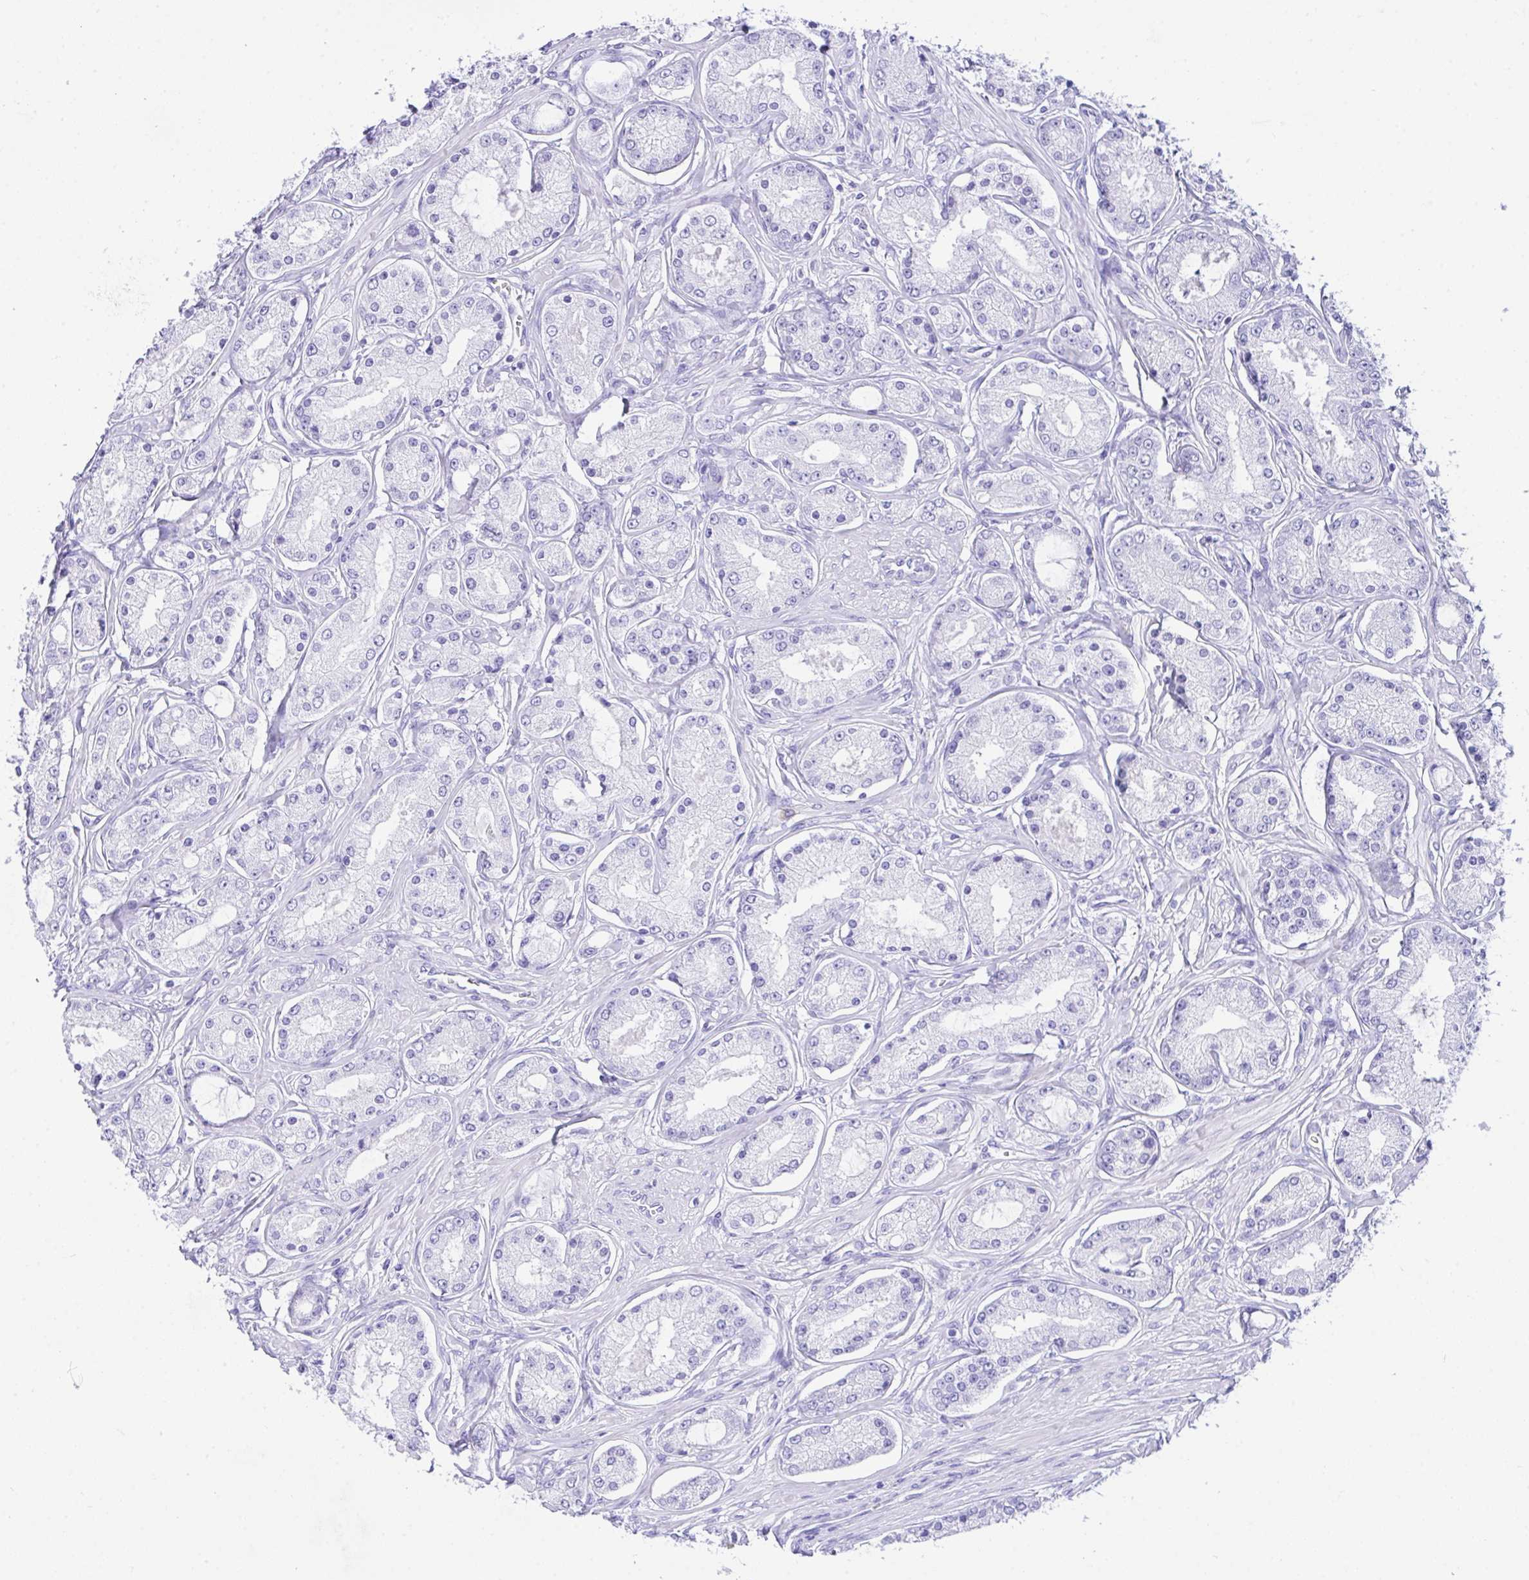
{"staining": {"intensity": "negative", "quantity": "none", "location": "none"}, "tissue": "prostate cancer", "cell_type": "Tumor cells", "image_type": "cancer", "snomed": [{"axis": "morphology", "description": "Adenocarcinoma, High grade"}, {"axis": "topography", "description": "Prostate"}], "caption": "This image is of high-grade adenocarcinoma (prostate) stained with immunohistochemistry (IHC) to label a protein in brown with the nuclei are counter-stained blue. There is no positivity in tumor cells. The staining was performed using DAB (3,3'-diaminobenzidine) to visualize the protein expression in brown, while the nuclei were stained in blue with hematoxylin (Magnification: 20x).", "gene": "BEST4", "patient": {"sex": "male", "age": 66}}